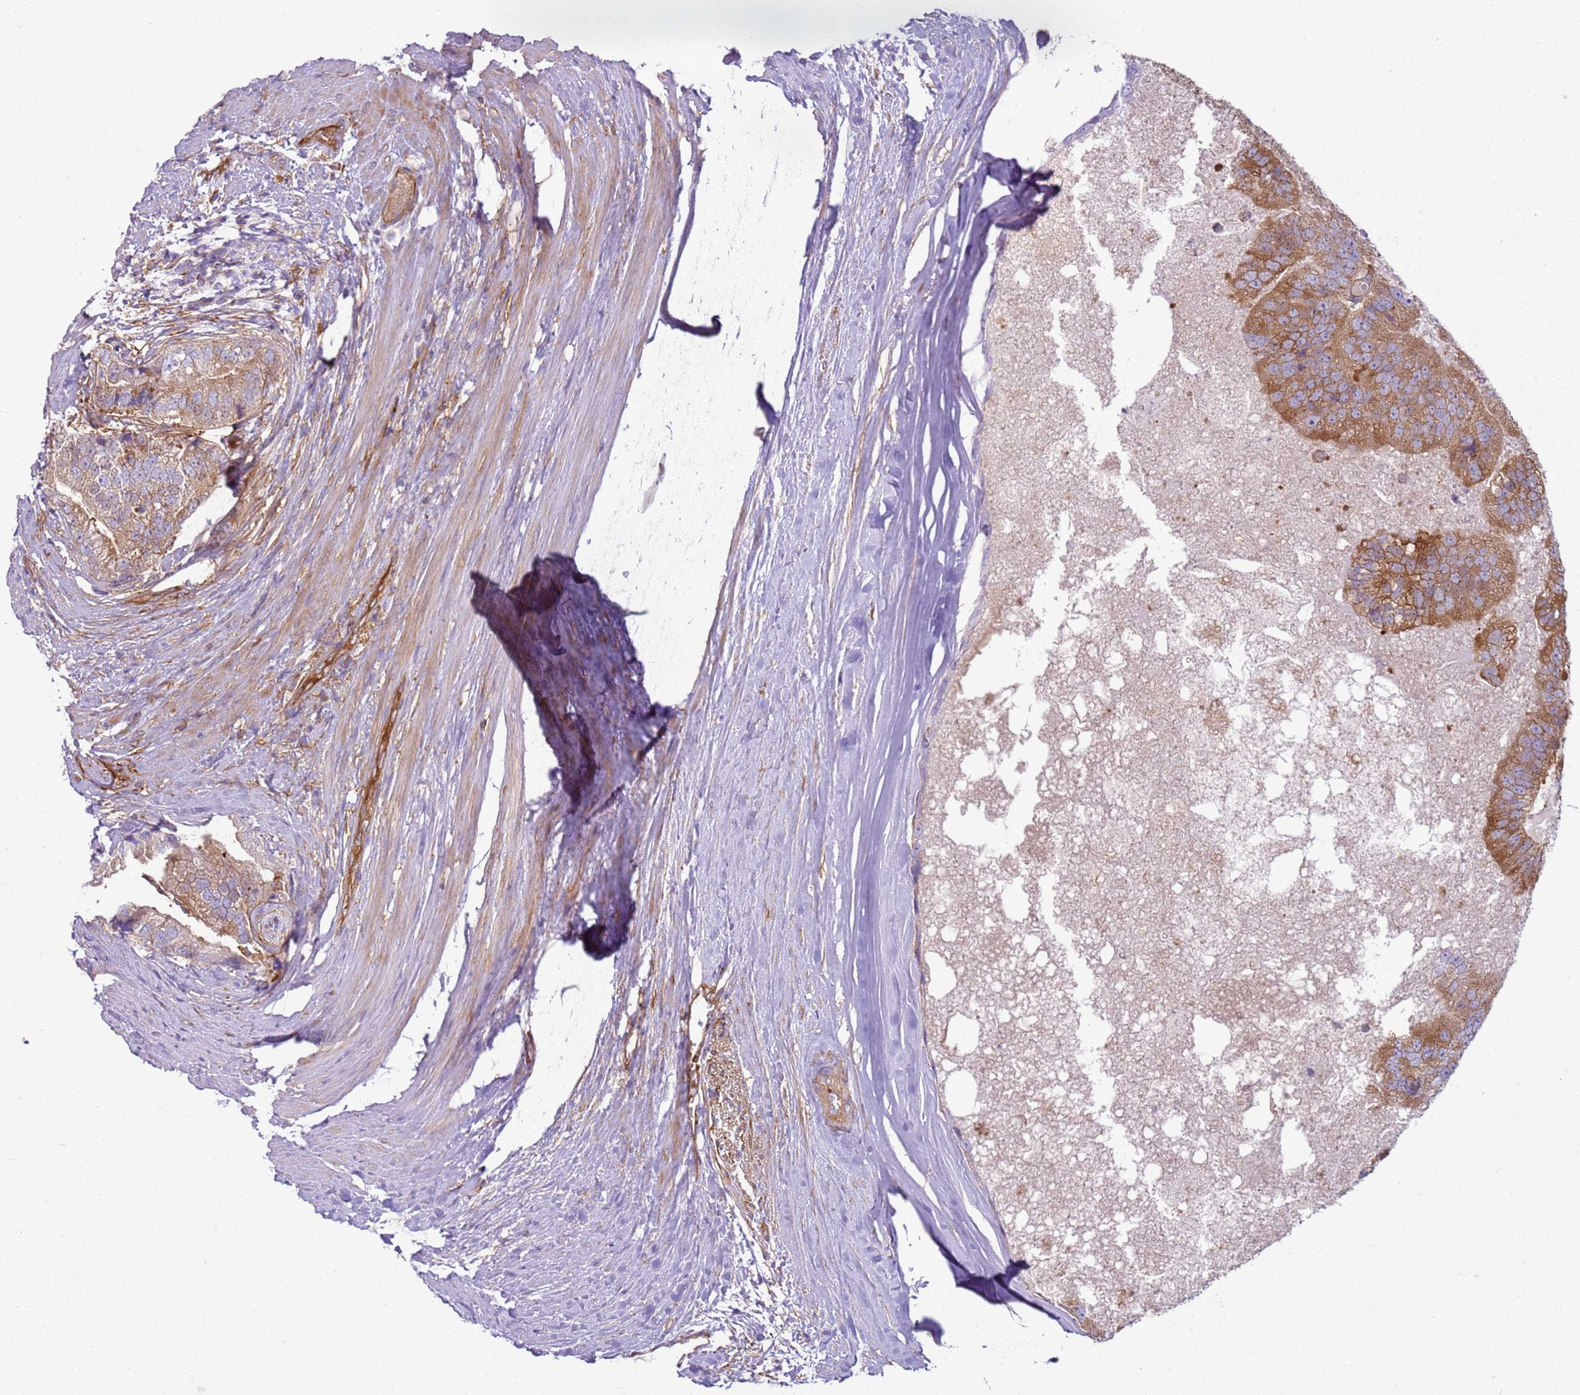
{"staining": {"intensity": "moderate", "quantity": ">75%", "location": "cytoplasmic/membranous"}, "tissue": "prostate cancer", "cell_type": "Tumor cells", "image_type": "cancer", "snomed": [{"axis": "morphology", "description": "Adenocarcinoma, High grade"}, {"axis": "topography", "description": "Prostate"}], "caption": "Brown immunohistochemical staining in human prostate adenocarcinoma (high-grade) shows moderate cytoplasmic/membranous staining in approximately >75% of tumor cells.", "gene": "SNX21", "patient": {"sex": "male", "age": 70}}